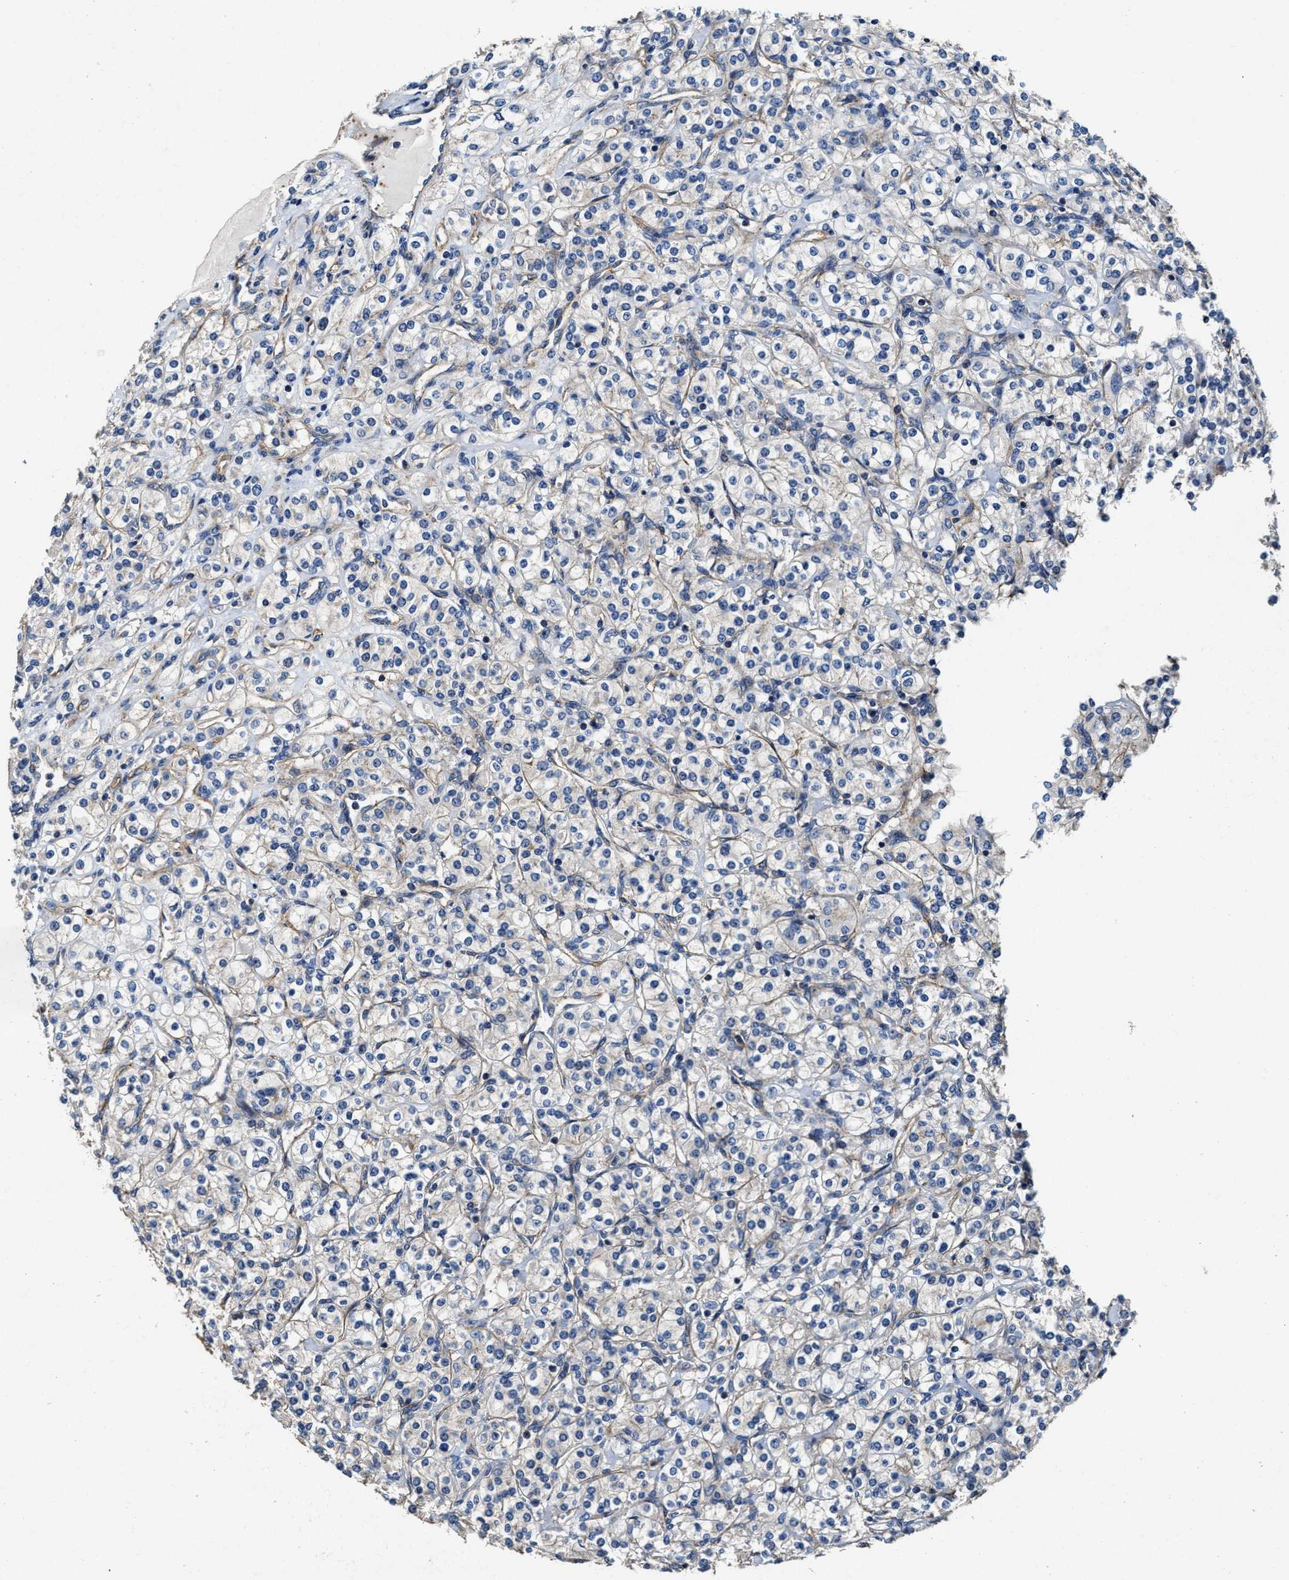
{"staining": {"intensity": "negative", "quantity": "none", "location": "none"}, "tissue": "renal cancer", "cell_type": "Tumor cells", "image_type": "cancer", "snomed": [{"axis": "morphology", "description": "Adenocarcinoma, NOS"}, {"axis": "topography", "description": "Kidney"}], "caption": "Renal cancer (adenocarcinoma) was stained to show a protein in brown. There is no significant staining in tumor cells.", "gene": "PTAR1", "patient": {"sex": "male", "age": 77}}